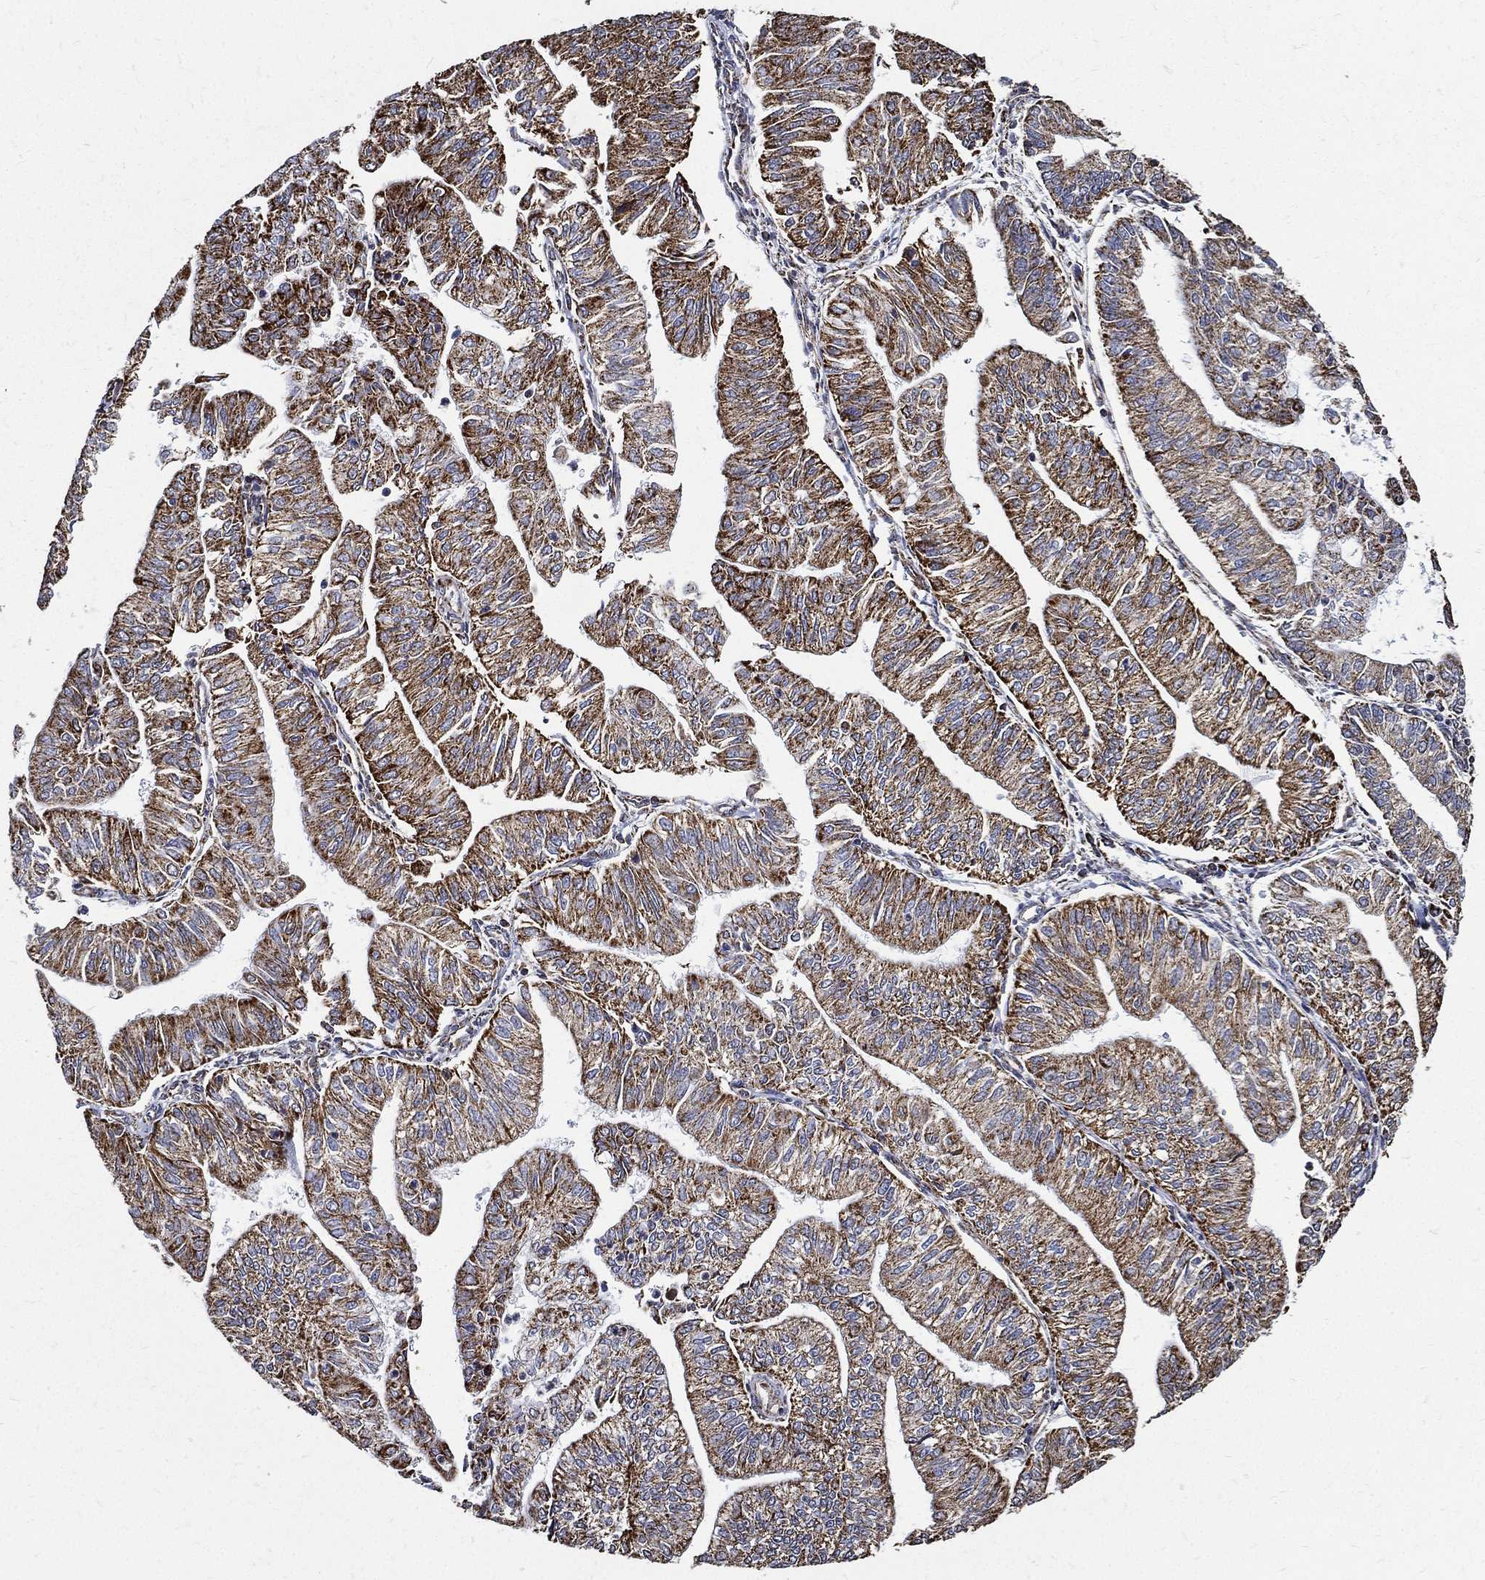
{"staining": {"intensity": "strong", "quantity": "25%-75%", "location": "cytoplasmic/membranous"}, "tissue": "endometrial cancer", "cell_type": "Tumor cells", "image_type": "cancer", "snomed": [{"axis": "morphology", "description": "Adenocarcinoma, NOS"}, {"axis": "topography", "description": "Endometrium"}], "caption": "Strong cytoplasmic/membranous expression for a protein is present in about 25%-75% of tumor cells of endometrial adenocarcinoma using IHC.", "gene": "NDUFAB1", "patient": {"sex": "female", "age": 59}}